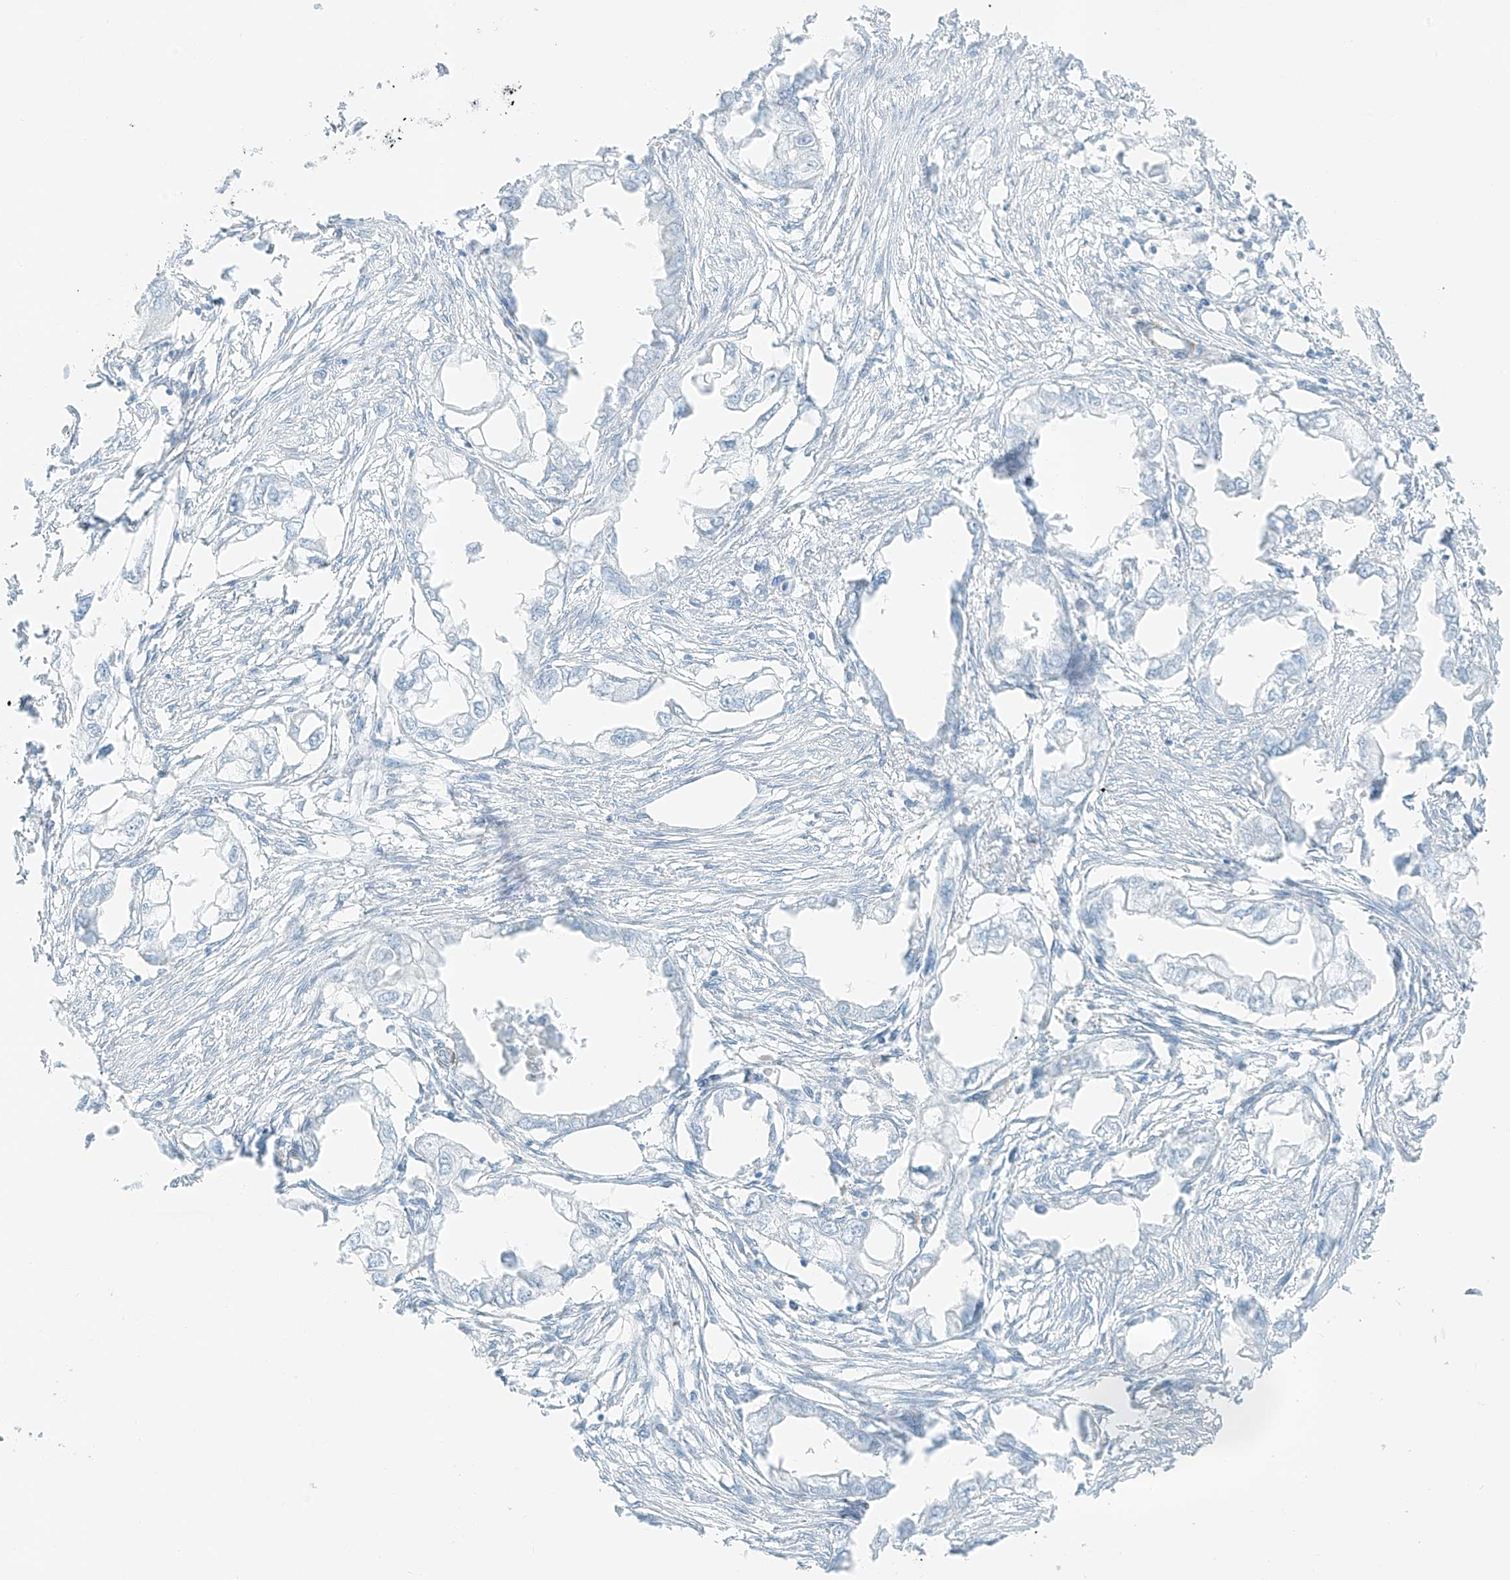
{"staining": {"intensity": "negative", "quantity": "none", "location": "none"}, "tissue": "endometrial cancer", "cell_type": "Tumor cells", "image_type": "cancer", "snomed": [{"axis": "morphology", "description": "Adenocarcinoma, NOS"}, {"axis": "morphology", "description": "Adenocarcinoma, metastatic, NOS"}, {"axis": "topography", "description": "Adipose tissue"}, {"axis": "topography", "description": "Endometrium"}], "caption": "High power microscopy histopathology image of an immunohistochemistry (IHC) photomicrograph of metastatic adenocarcinoma (endometrial), revealing no significant staining in tumor cells.", "gene": "SMCP", "patient": {"sex": "female", "age": 67}}